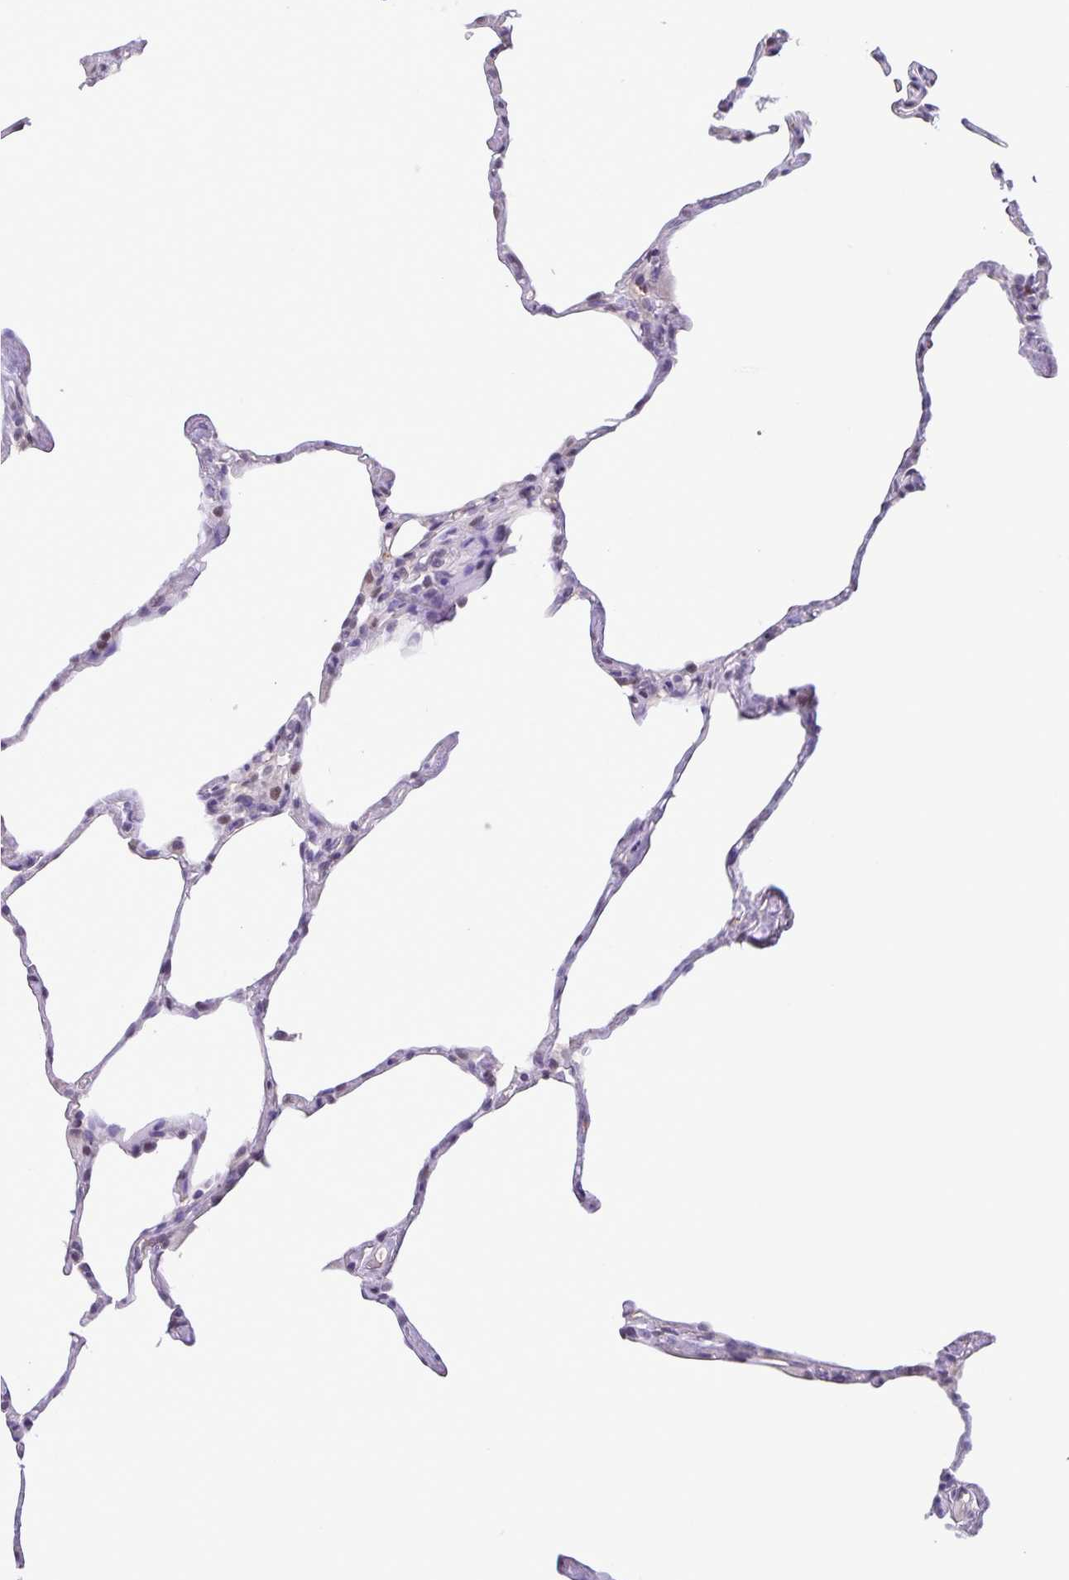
{"staining": {"intensity": "negative", "quantity": "none", "location": "none"}, "tissue": "lung", "cell_type": "Alveolar cells", "image_type": "normal", "snomed": [{"axis": "morphology", "description": "Normal tissue, NOS"}, {"axis": "topography", "description": "Lung"}], "caption": "The micrograph demonstrates no significant positivity in alveolar cells of lung. (Stains: DAB IHC with hematoxylin counter stain, Microscopy: brightfield microscopy at high magnification).", "gene": "ONECUT2", "patient": {"sex": "male", "age": 65}}